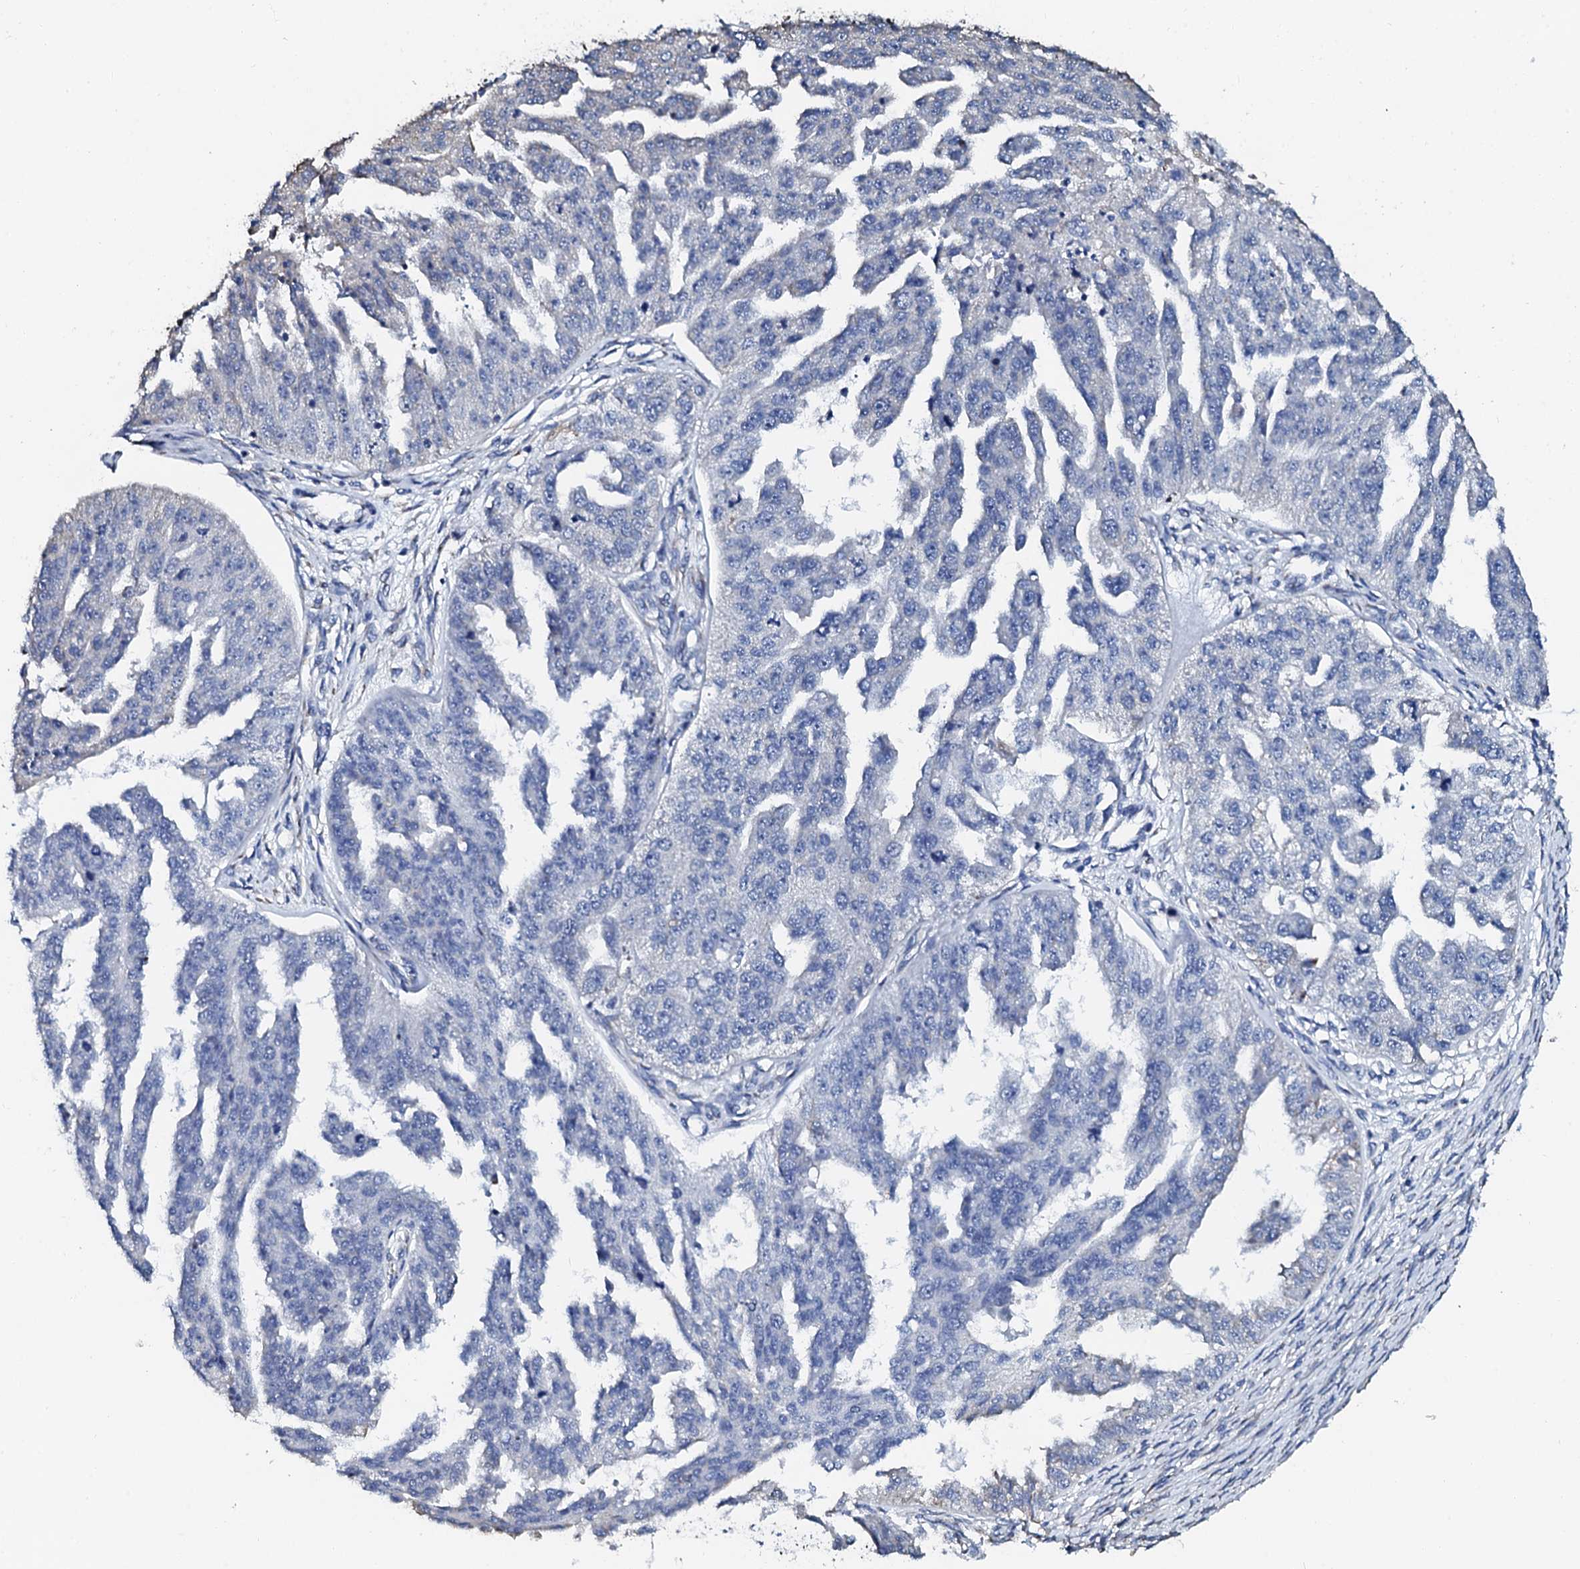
{"staining": {"intensity": "negative", "quantity": "none", "location": "none"}, "tissue": "ovarian cancer", "cell_type": "Tumor cells", "image_type": "cancer", "snomed": [{"axis": "morphology", "description": "Cystadenocarcinoma, serous, NOS"}, {"axis": "topography", "description": "Ovary"}], "caption": "Immunohistochemistry (IHC) photomicrograph of neoplastic tissue: serous cystadenocarcinoma (ovarian) stained with DAB (3,3'-diaminobenzidine) exhibits no significant protein positivity in tumor cells.", "gene": "AKAP3", "patient": {"sex": "female", "age": 58}}